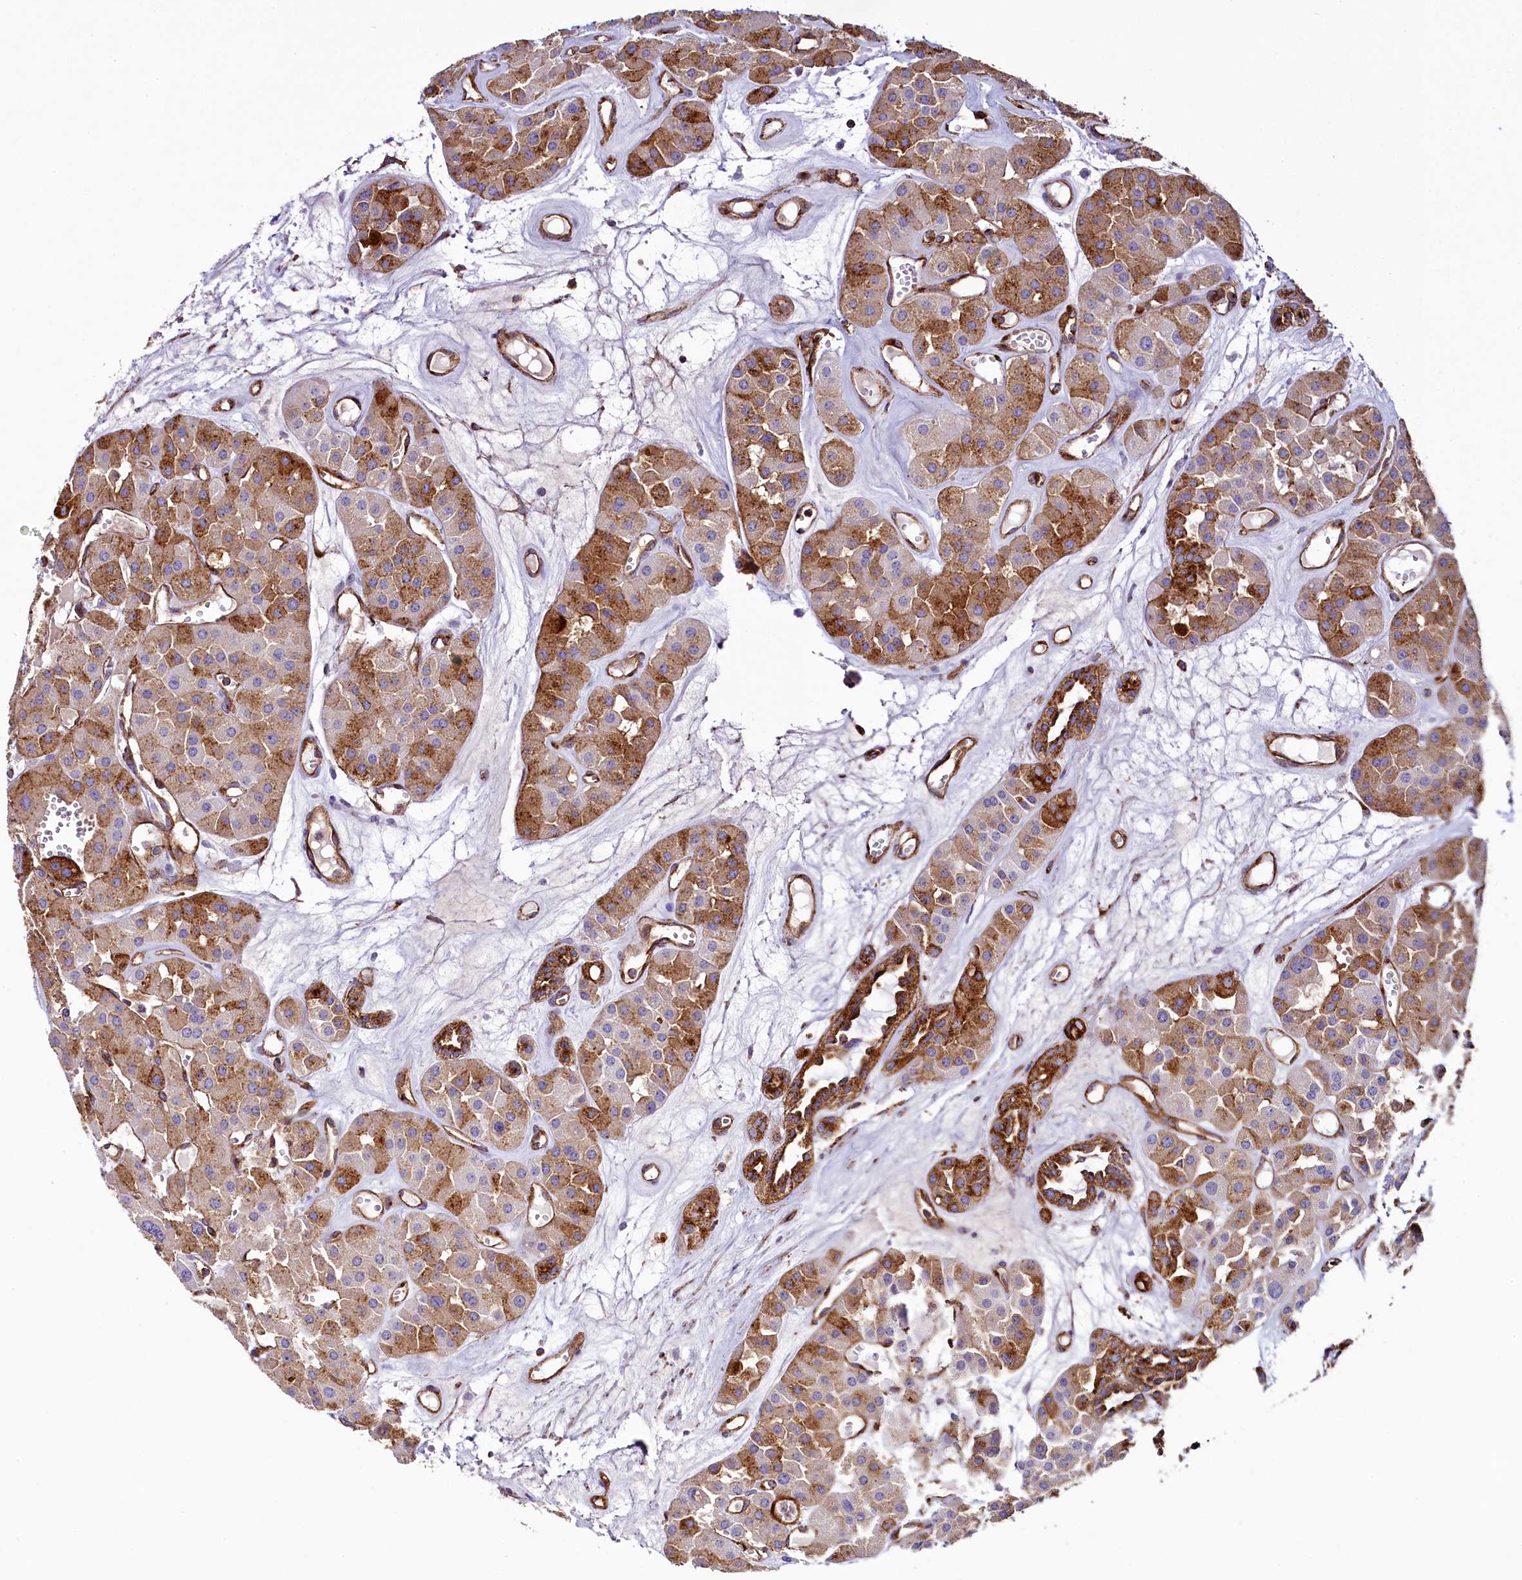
{"staining": {"intensity": "moderate", "quantity": ">75%", "location": "cytoplasmic/membranous"}, "tissue": "renal cancer", "cell_type": "Tumor cells", "image_type": "cancer", "snomed": [{"axis": "morphology", "description": "Carcinoma, NOS"}, {"axis": "topography", "description": "Kidney"}], "caption": "Moderate cytoplasmic/membranous expression for a protein is present in approximately >75% of tumor cells of renal cancer using immunohistochemistry.", "gene": "GPR21", "patient": {"sex": "female", "age": 75}}